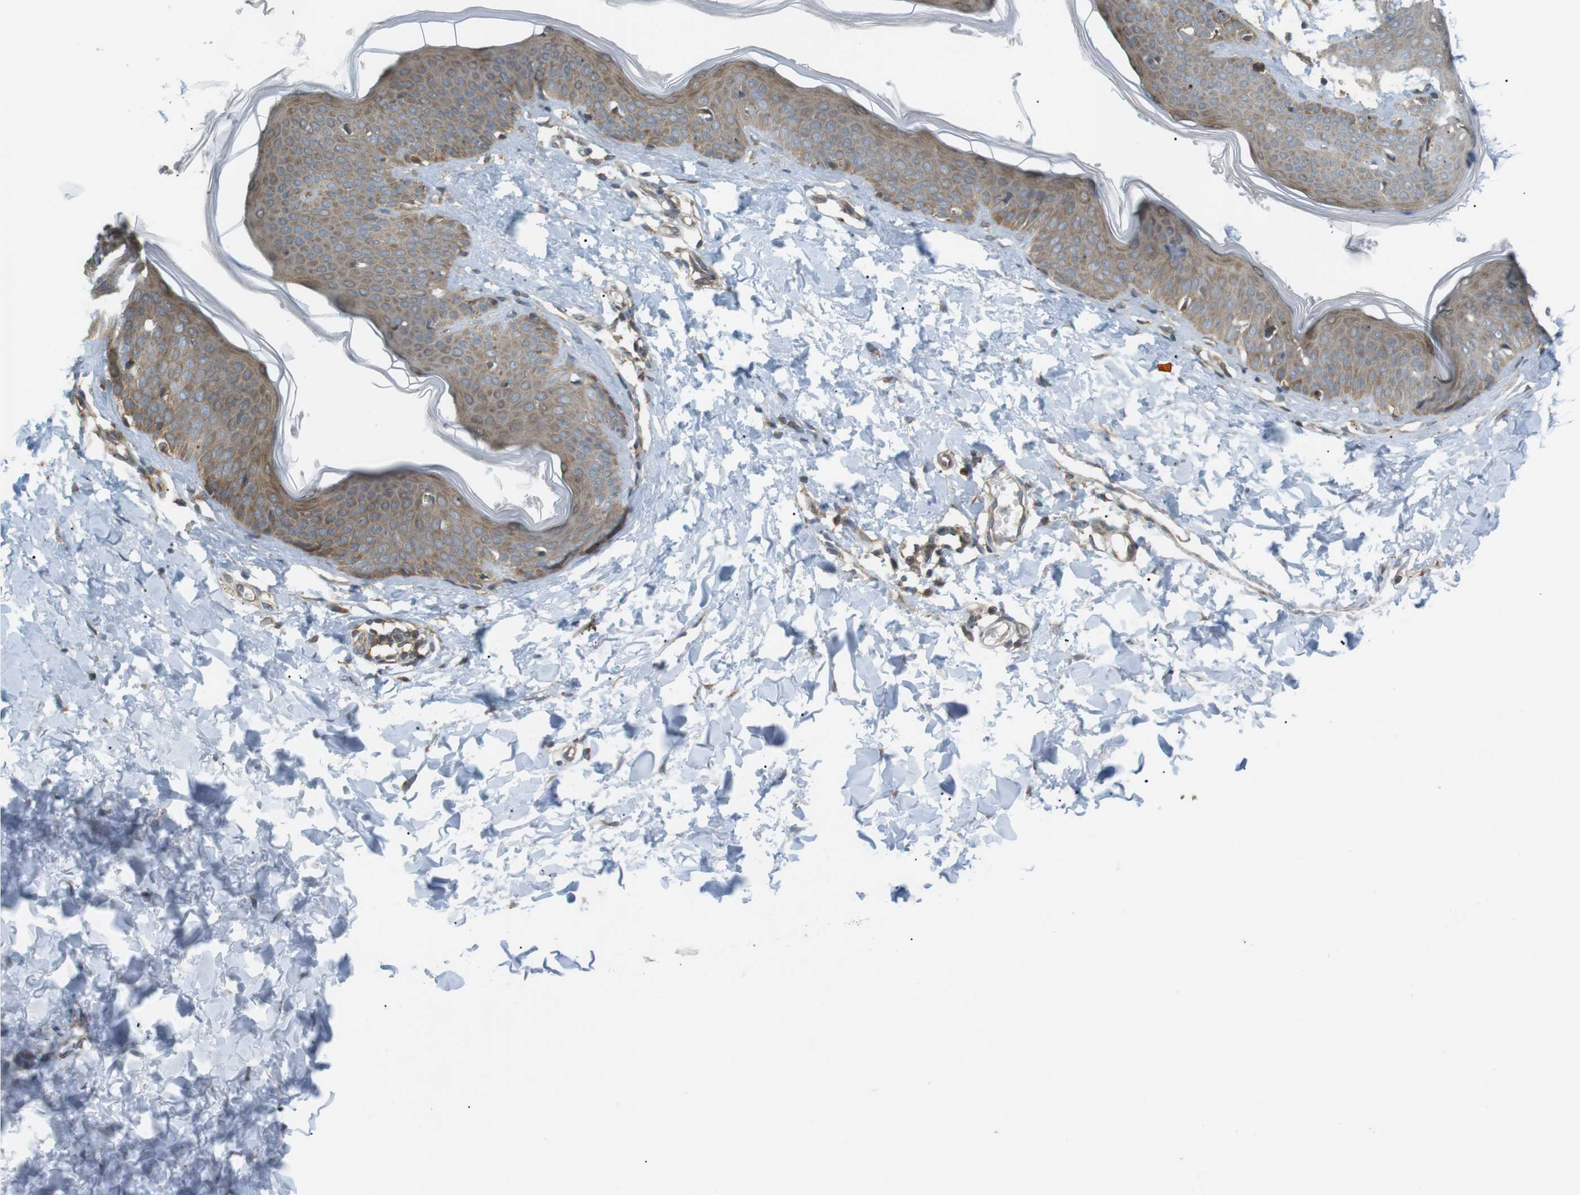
{"staining": {"intensity": "moderate", "quantity": ">75%", "location": "cytoplasmic/membranous"}, "tissue": "skin", "cell_type": "Fibroblasts", "image_type": "normal", "snomed": [{"axis": "morphology", "description": "Normal tissue, NOS"}, {"axis": "topography", "description": "Skin"}], "caption": "Moderate cytoplasmic/membranous protein expression is appreciated in about >75% of fibroblasts in skin. The protein is stained brown, and the nuclei are stained in blue (DAB IHC with brightfield microscopy, high magnification).", "gene": "KANK2", "patient": {"sex": "female", "age": 17}}